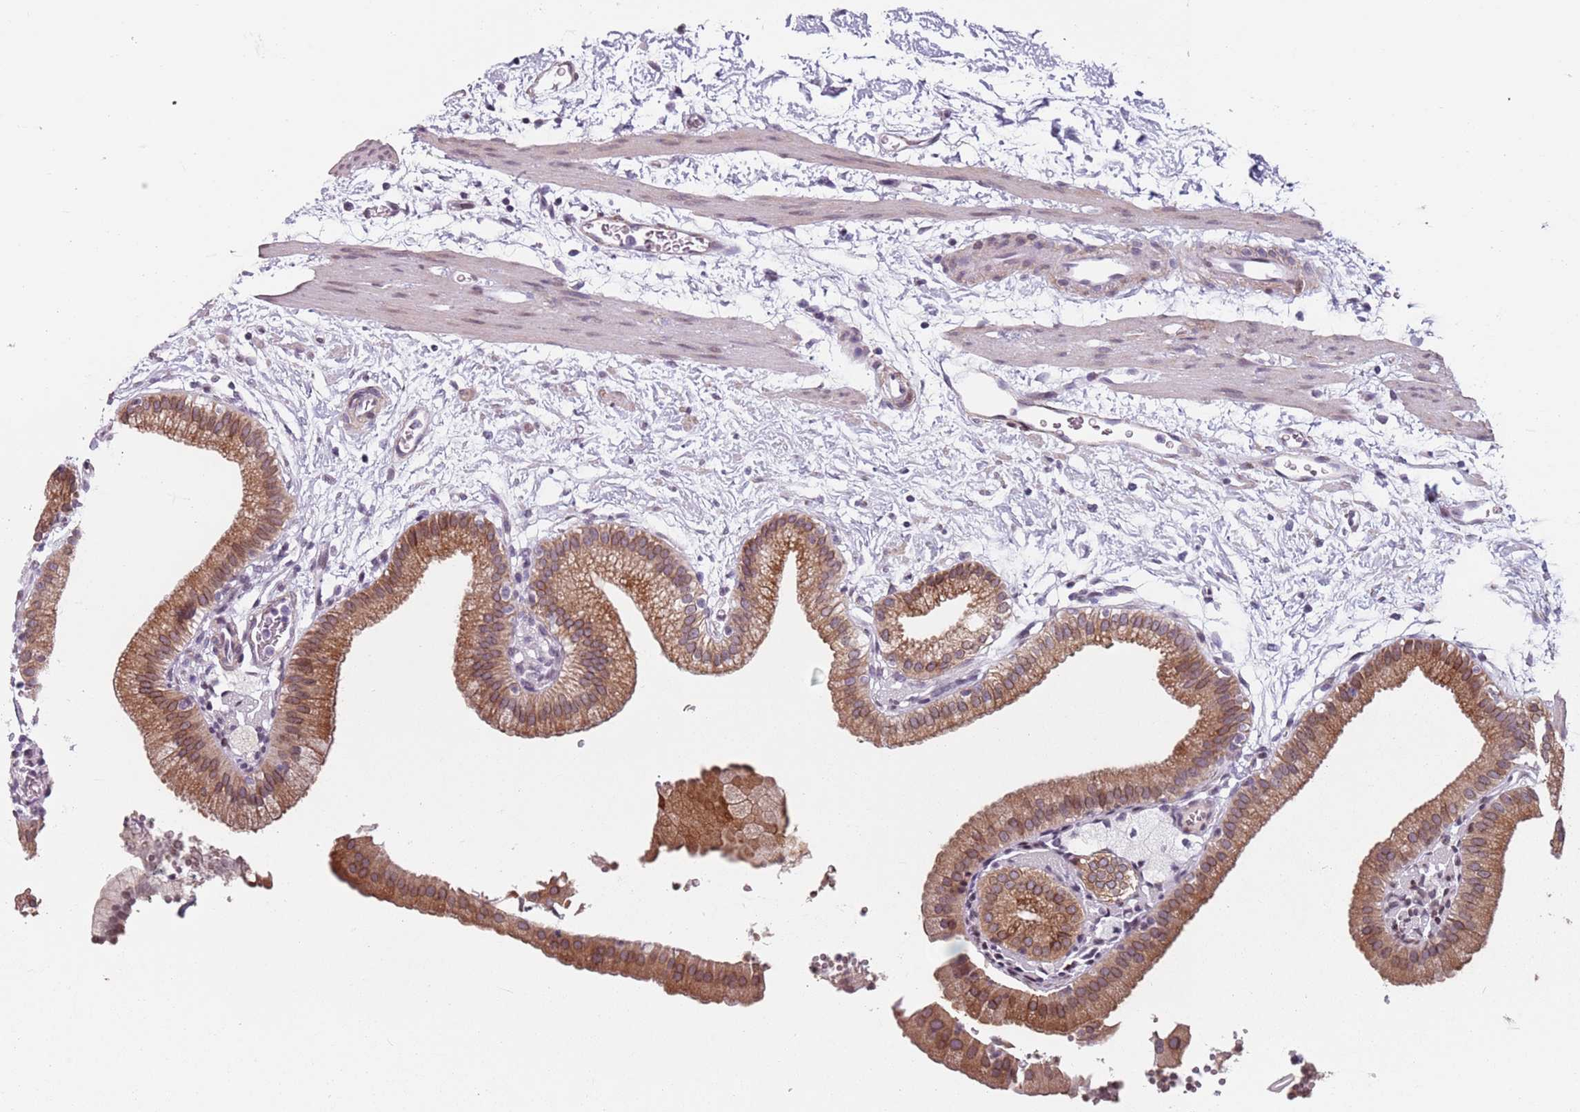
{"staining": {"intensity": "moderate", "quantity": ">75%", "location": "cytoplasmic/membranous"}, "tissue": "gallbladder", "cell_type": "Glandular cells", "image_type": "normal", "snomed": [{"axis": "morphology", "description": "Normal tissue, NOS"}, {"axis": "topography", "description": "Gallbladder"}], "caption": "DAB (3,3'-diaminobenzidine) immunohistochemical staining of benign human gallbladder reveals moderate cytoplasmic/membranous protein positivity in about >75% of glandular cells. Nuclei are stained in blue.", "gene": "TMC4", "patient": {"sex": "male", "age": 55}}